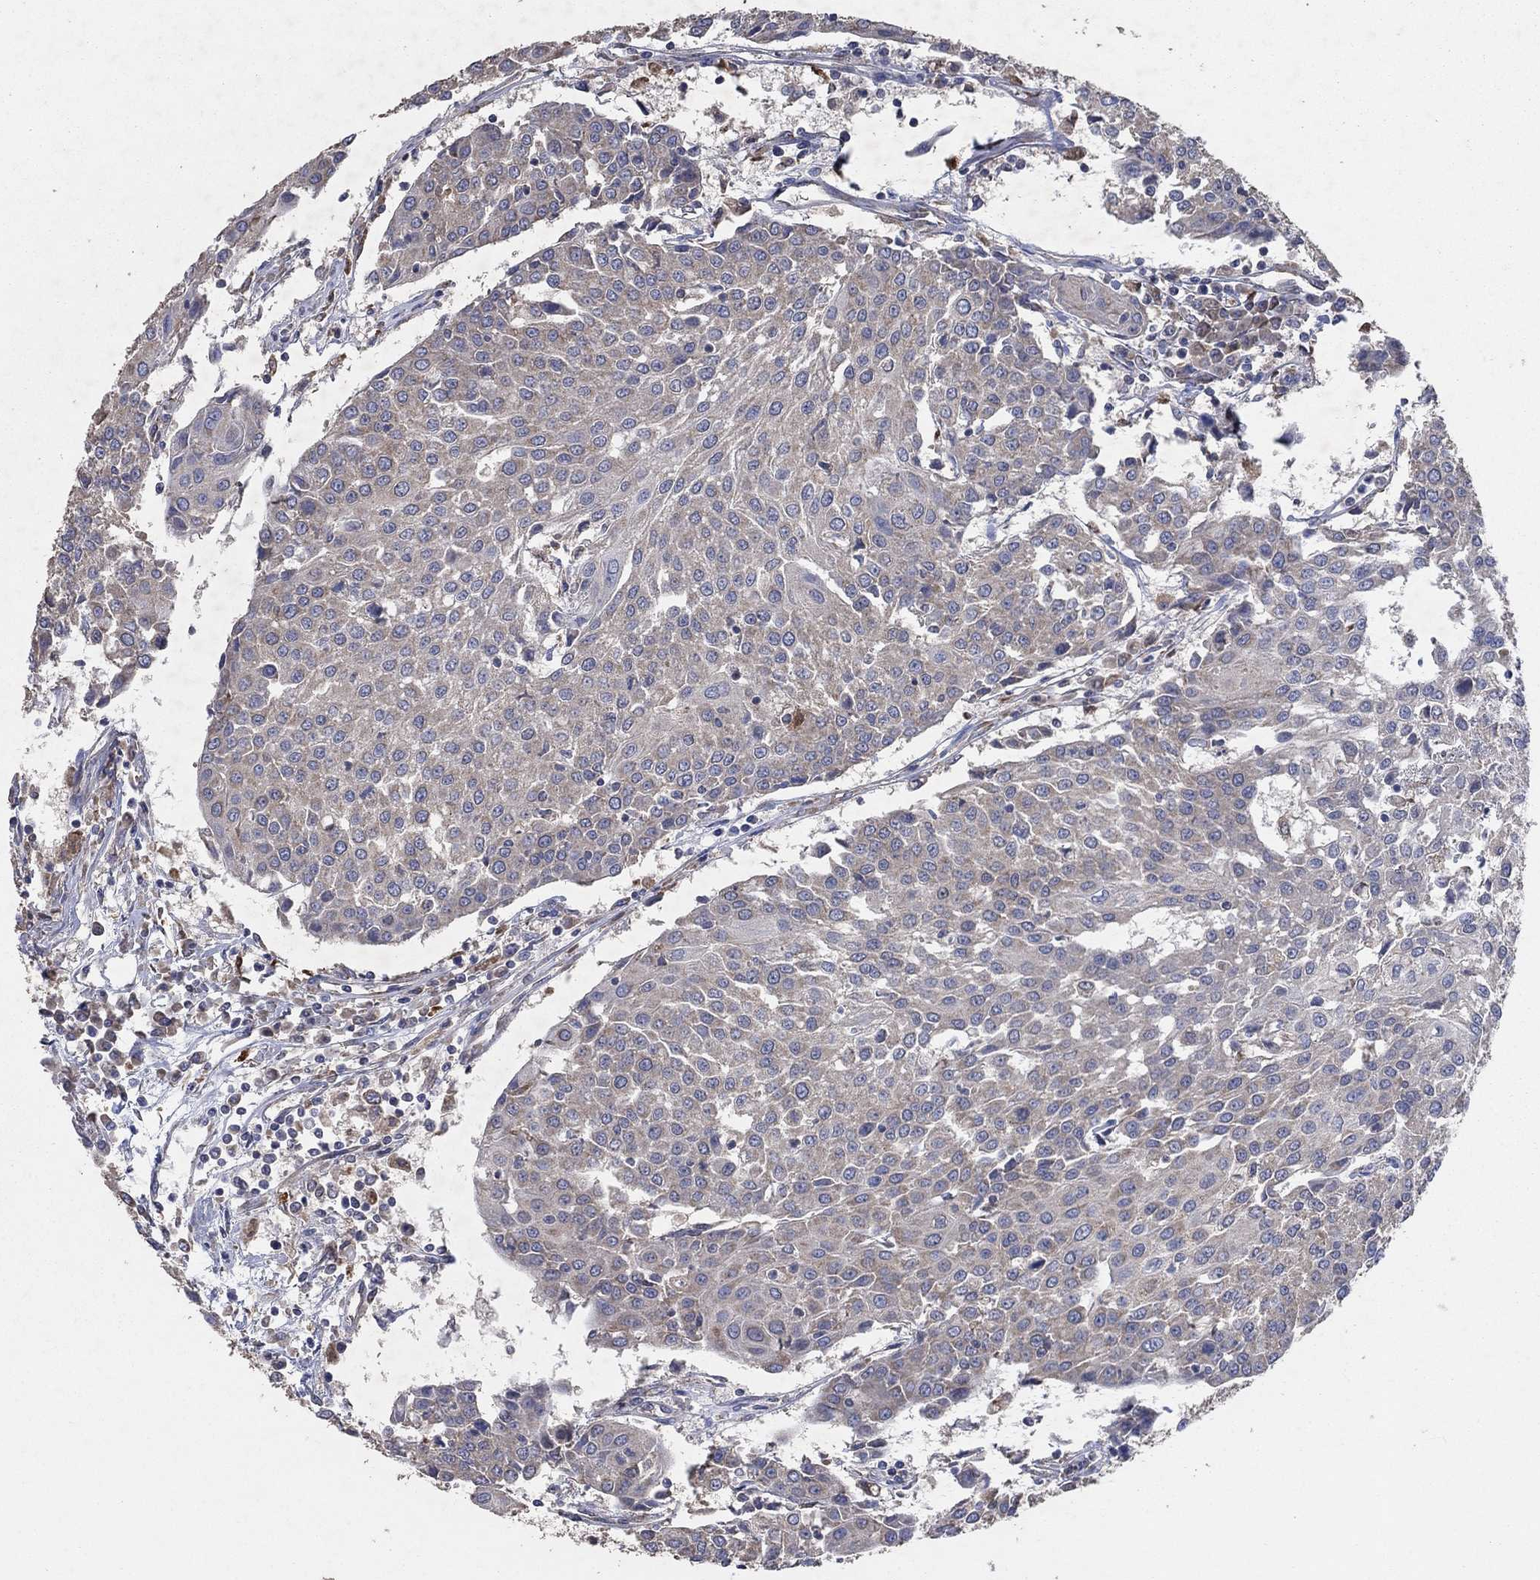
{"staining": {"intensity": "negative", "quantity": "none", "location": "none"}, "tissue": "urothelial cancer", "cell_type": "Tumor cells", "image_type": "cancer", "snomed": [{"axis": "morphology", "description": "Urothelial carcinoma, High grade"}, {"axis": "topography", "description": "Urinary bladder"}], "caption": "Tumor cells show no significant protein expression in high-grade urothelial carcinoma.", "gene": "NCEH1", "patient": {"sex": "female", "age": 85}}